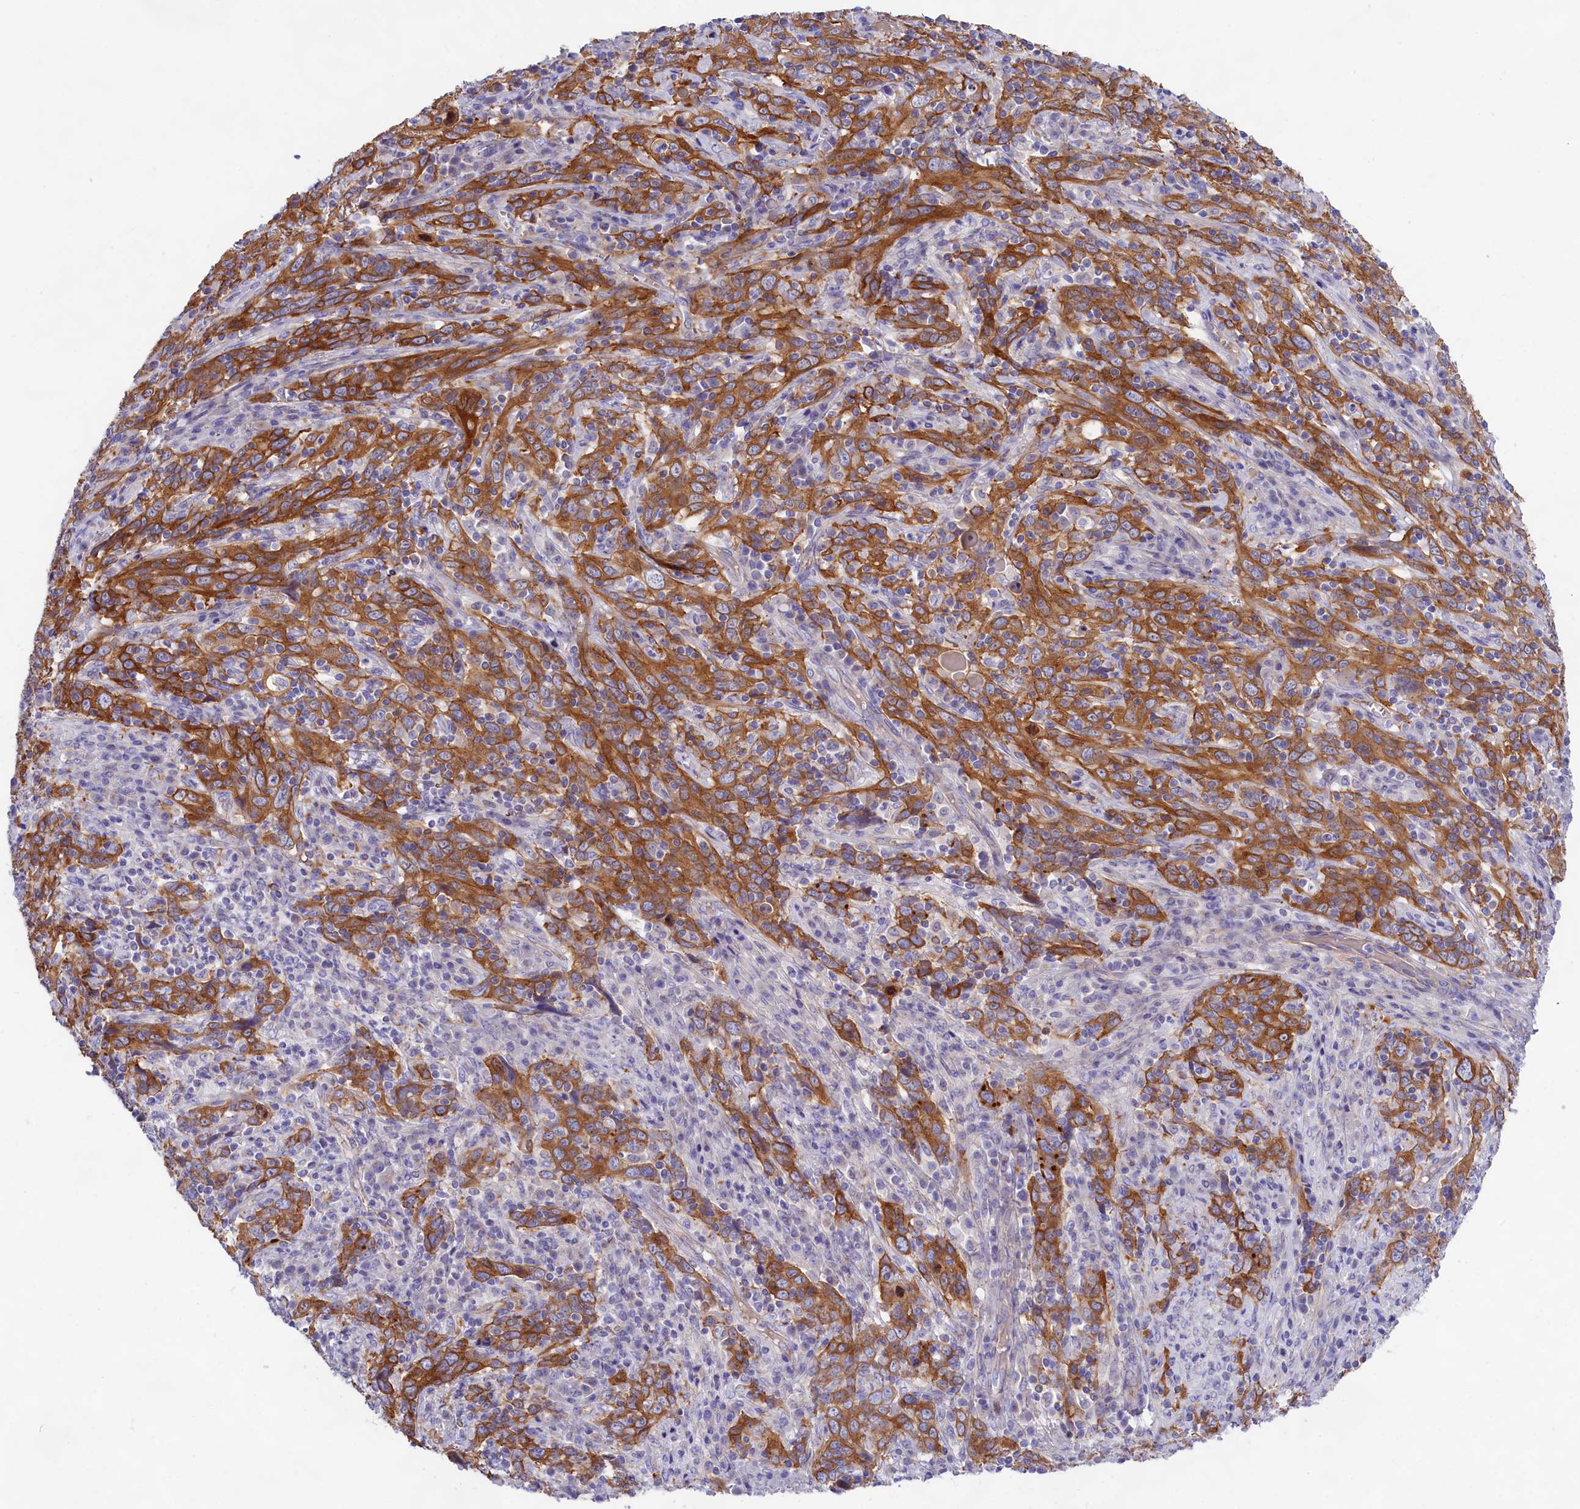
{"staining": {"intensity": "strong", "quantity": ">75%", "location": "cytoplasmic/membranous"}, "tissue": "cervical cancer", "cell_type": "Tumor cells", "image_type": "cancer", "snomed": [{"axis": "morphology", "description": "Squamous cell carcinoma, NOS"}, {"axis": "topography", "description": "Cervix"}], "caption": "About >75% of tumor cells in human cervical cancer (squamous cell carcinoma) display strong cytoplasmic/membranous protein expression as visualized by brown immunohistochemical staining.", "gene": "PPP1R13L", "patient": {"sex": "female", "age": 46}}